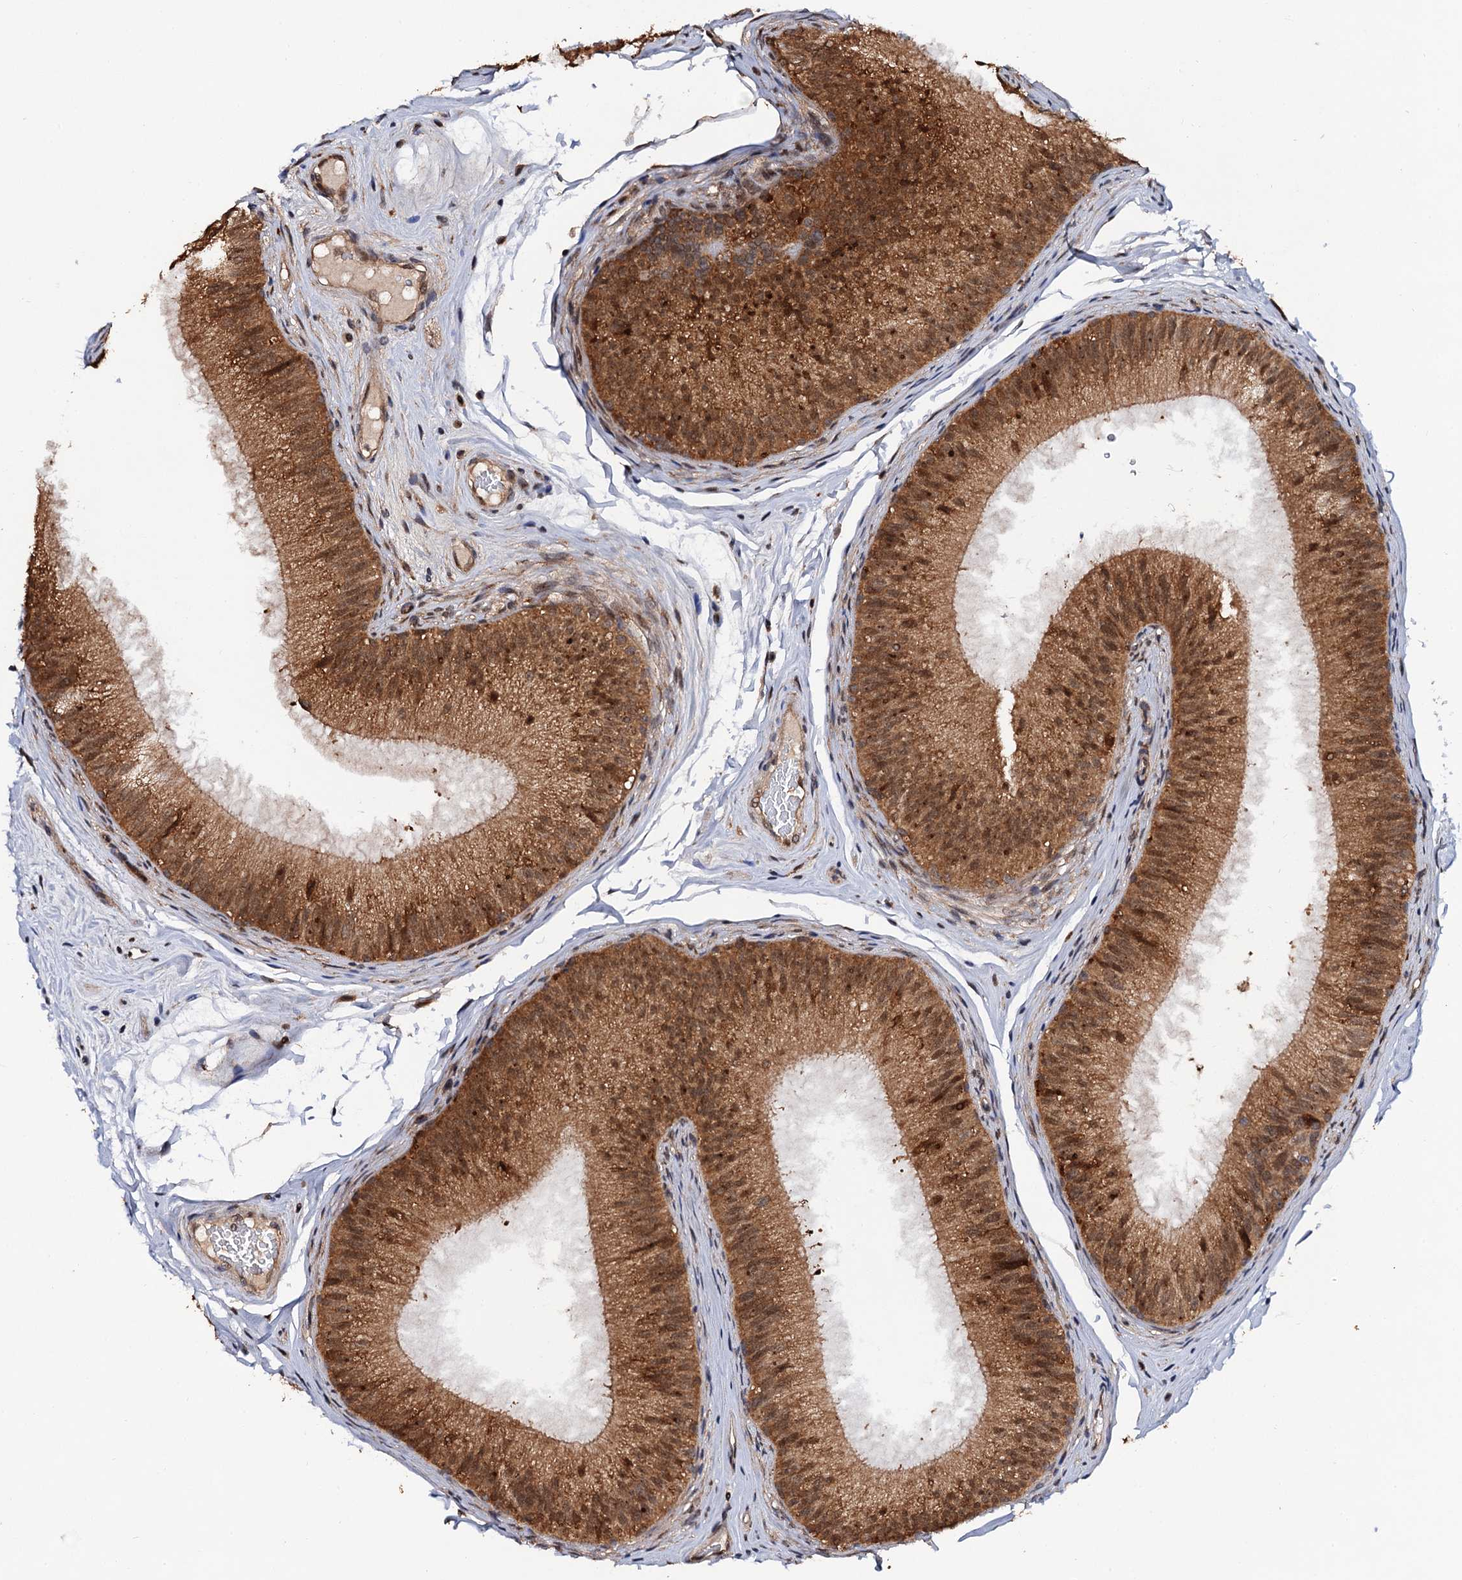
{"staining": {"intensity": "moderate", "quantity": ">75%", "location": "cytoplasmic/membranous,nuclear"}, "tissue": "epididymis", "cell_type": "Glandular cells", "image_type": "normal", "snomed": [{"axis": "morphology", "description": "Normal tissue, NOS"}, {"axis": "topography", "description": "Epididymis"}], "caption": "DAB immunohistochemical staining of unremarkable human epididymis exhibits moderate cytoplasmic/membranous,nuclear protein staining in about >75% of glandular cells. Using DAB (3,3'-diaminobenzidine) (brown) and hematoxylin (blue) stains, captured at high magnification using brightfield microscopy.", "gene": "MIER2", "patient": {"sex": "male", "age": 45}}